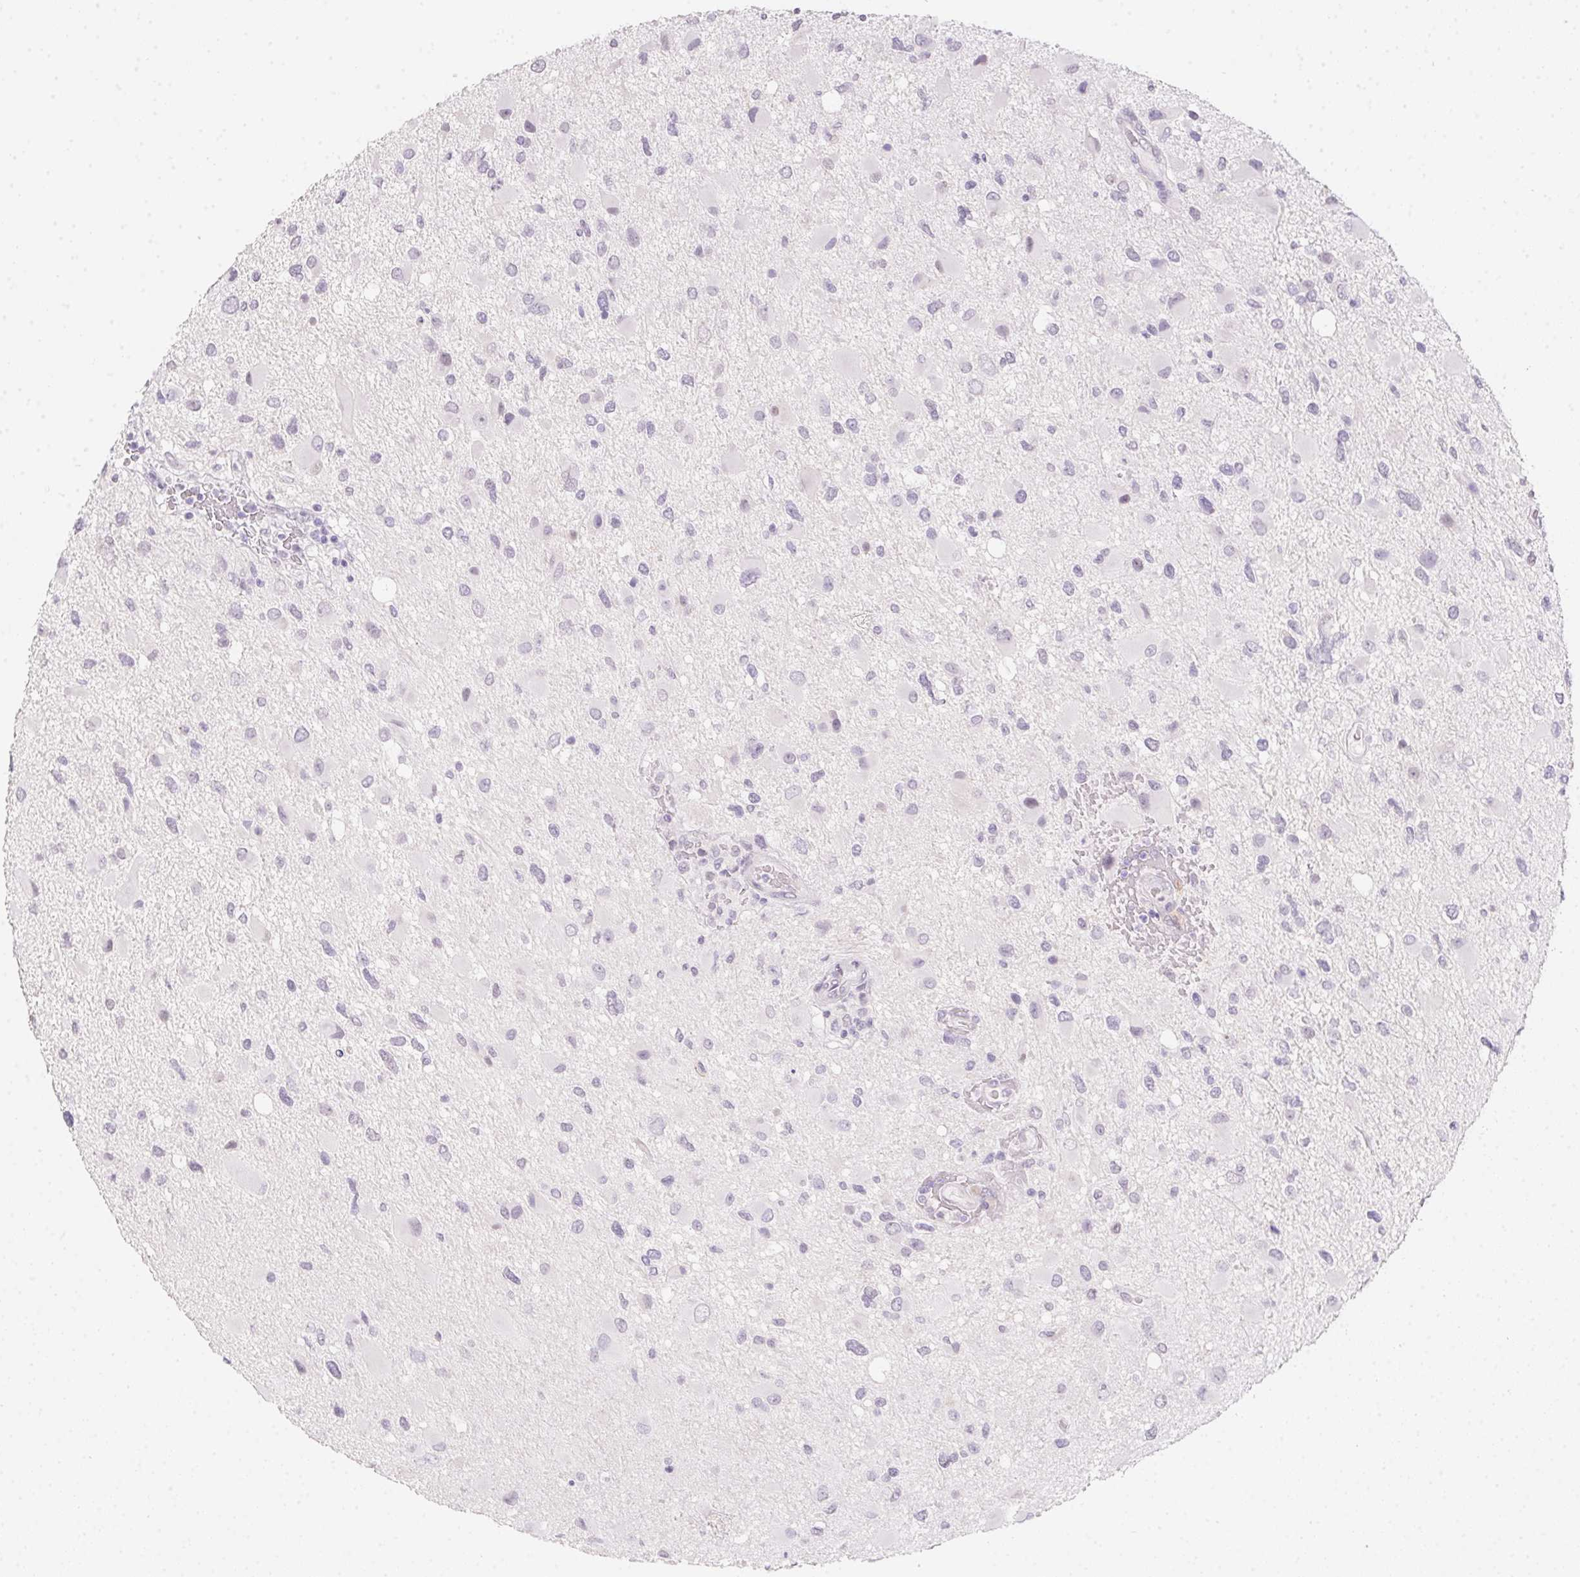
{"staining": {"intensity": "negative", "quantity": "none", "location": "none"}, "tissue": "glioma", "cell_type": "Tumor cells", "image_type": "cancer", "snomed": [{"axis": "morphology", "description": "Glioma, malignant, Low grade"}, {"axis": "topography", "description": "Brain"}], "caption": "Immunohistochemical staining of malignant glioma (low-grade) shows no significant positivity in tumor cells.", "gene": "MORC1", "patient": {"sex": "female", "age": 32}}